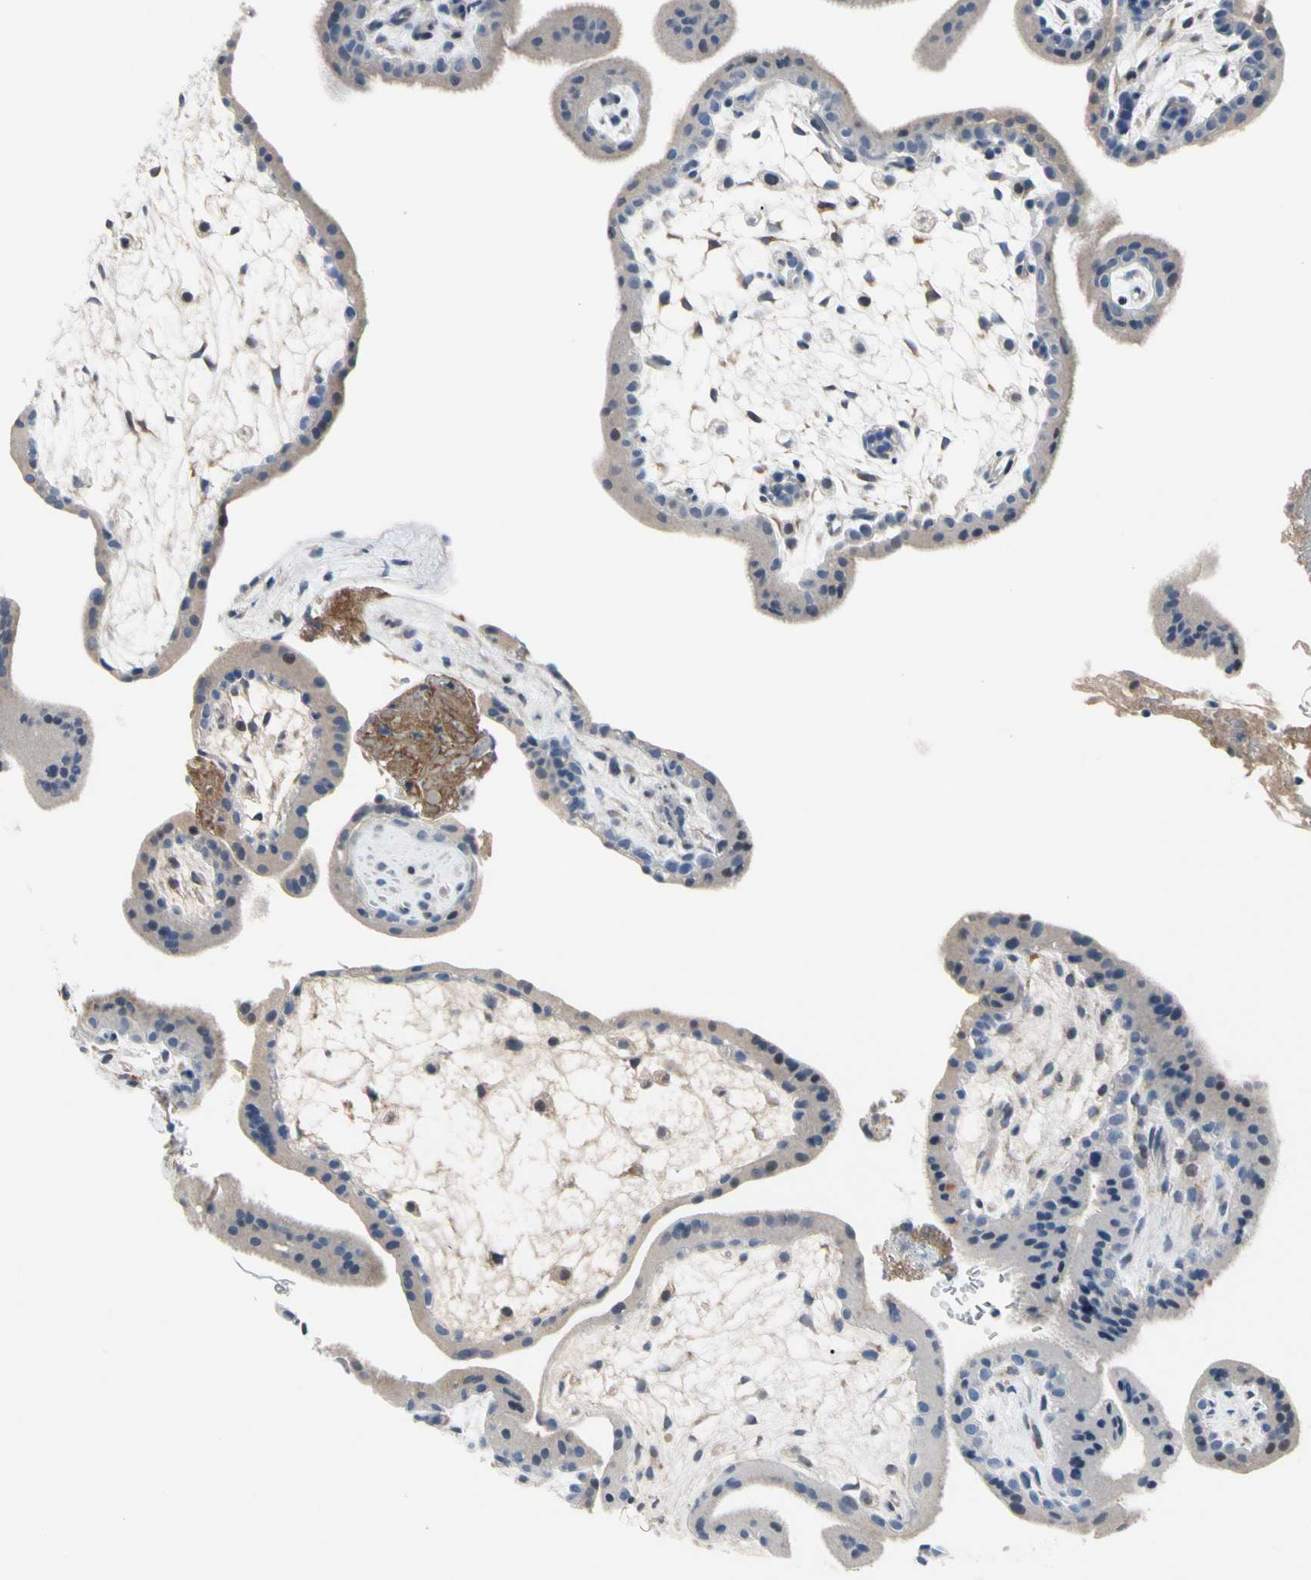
{"staining": {"intensity": "negative", "quantity": "none", "location": "none"}, "tissue": "placenta", "cell_type": "Trophoblastic cells", "image_type": "normal", "snomed": [{"axis": "morphology", "description": "Normal tissue, NOS"}, {"axis": "topography", "description": "Placenta"}], "caption": "Trophoblastic cells show no significant positivity in benign placenta. (DAB IHC visualized using brightfield microscopy, high magnification).", "gene": "ECRG4", "patient": {"sex": "female", "age": 35}}